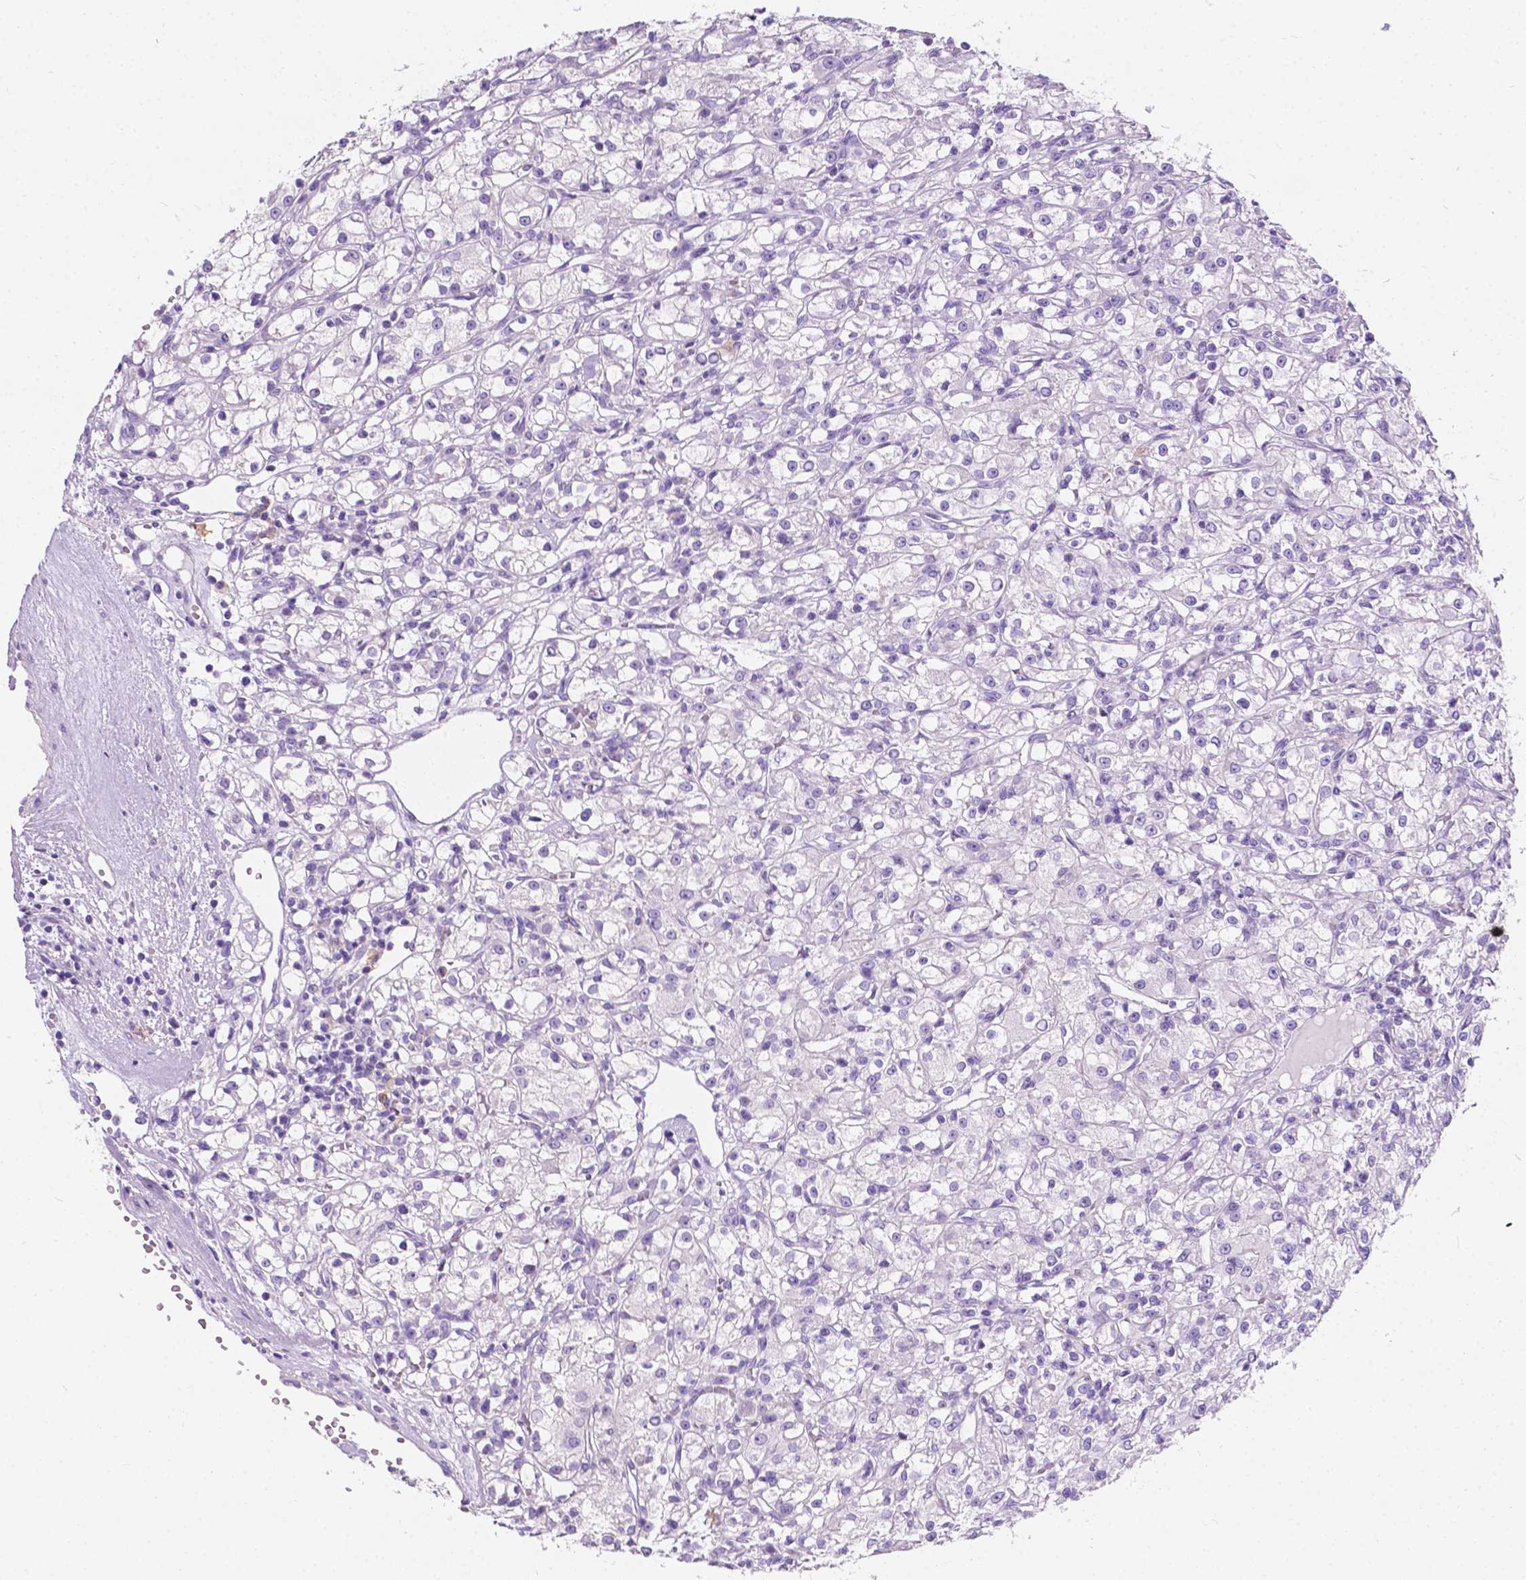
{"staining": {"intensity": "negative", "quantity": "none", "location": "none"}, "tissue": "renal cancer", "cell_type": "Tumor cells", "image_type": "cancer", "snomed": [{"axis": "morphology", "description": "Adenocarcinoma, NOS"}, {"axis": "topography", "description": "Kidney"}], "caption": "Micrograph shows no significant protein positivity in tumor cells of renal adenocarcinoma.", "gene": "GNAO1", "patient": {"sex": "female", "age": 59}}